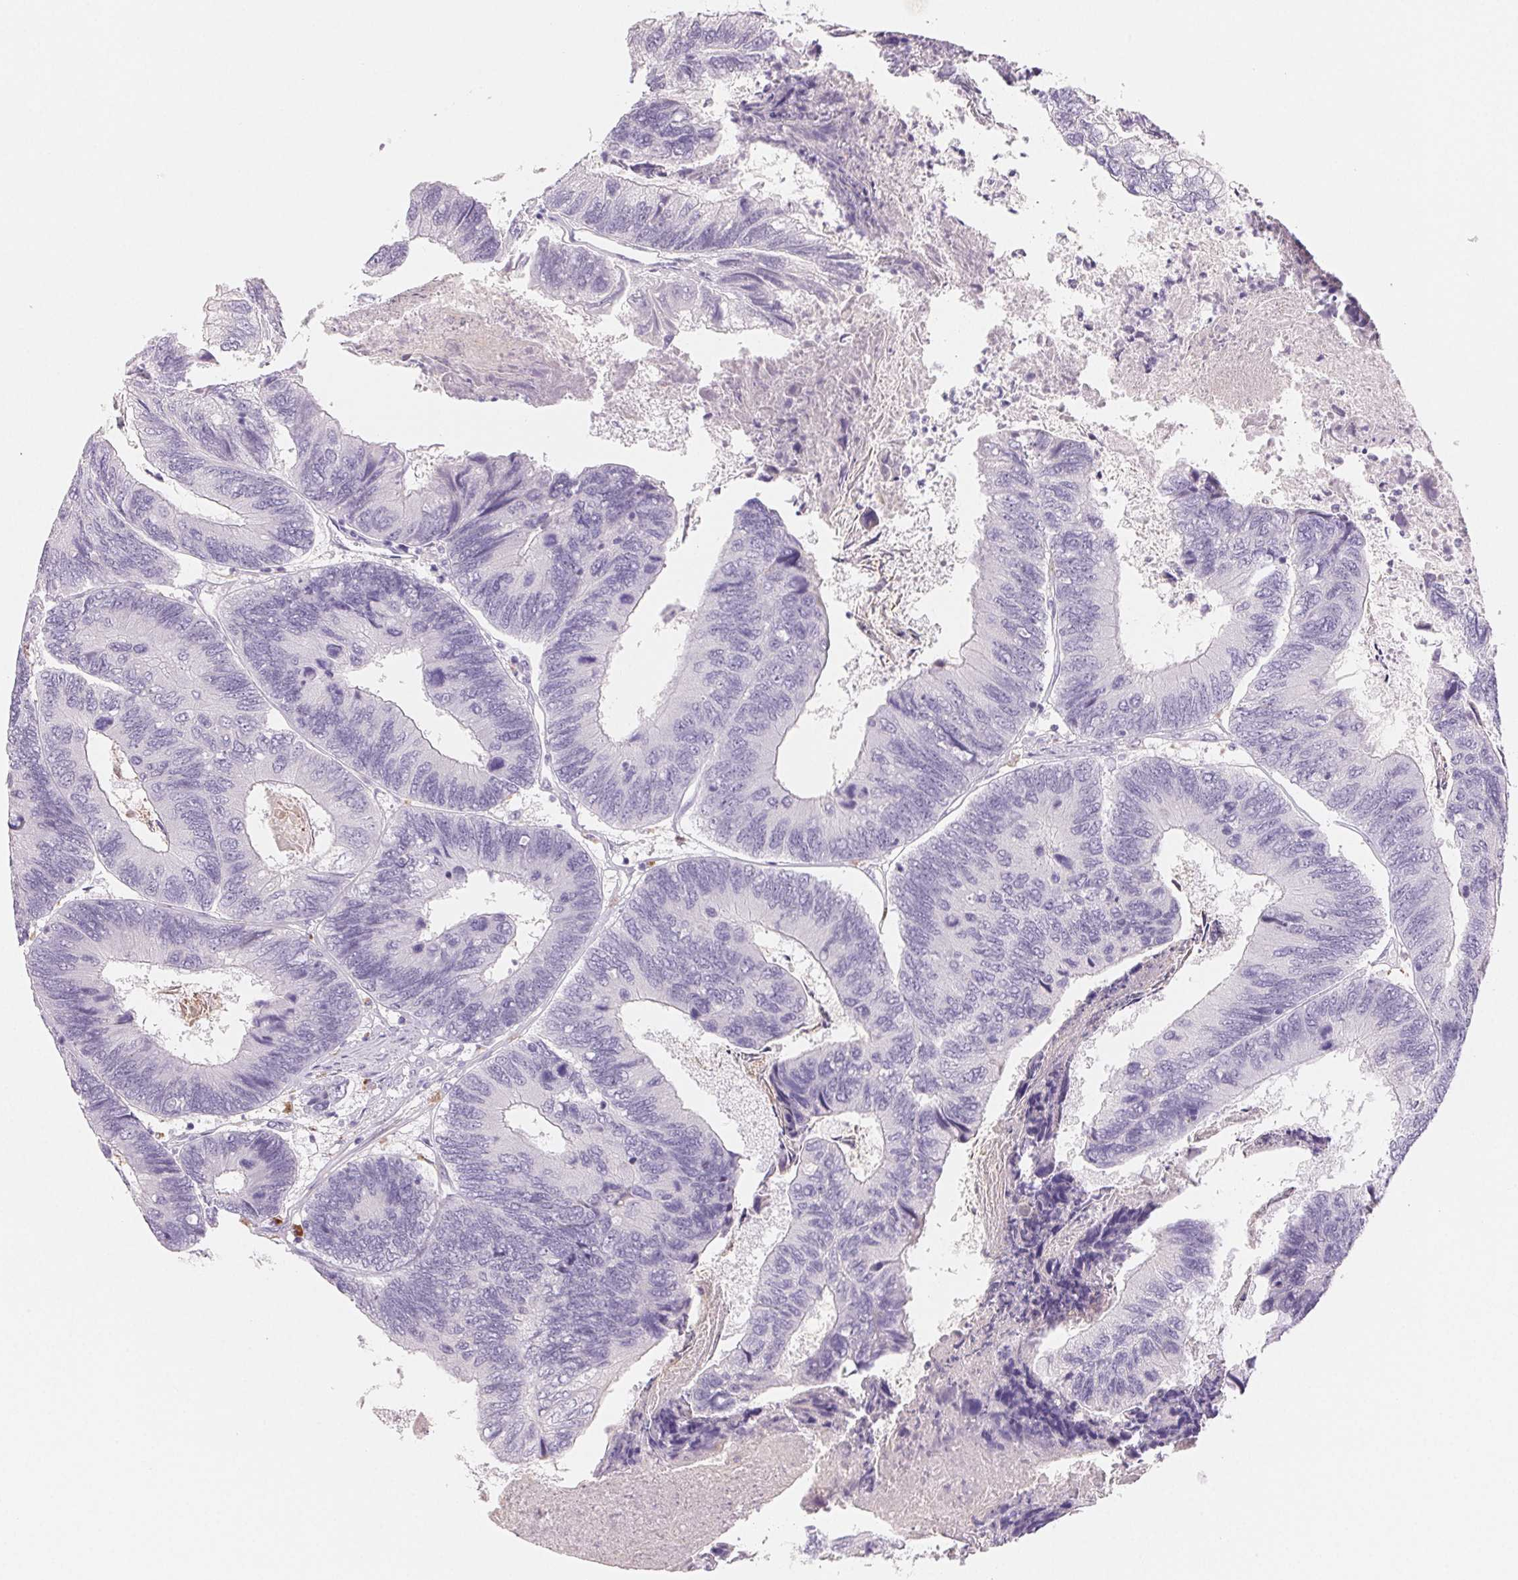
{"staining": {"intensity": "negative", "quantity": "none", "location": "none"}, "tissue": "colorectal cancer", "cell_type": "Tumor cells", "image_type": "cancer", "snomed": [{"axis": "morphology", "description": "Adenocarcinoma, NOS"}, {"axis": "topography", "description": "Colon"}], "caption": "Protein analysis of colorectal cancer (adenocarcinoma) exhibits no significant positivity in tumor cells.", "gene": "BPIFB2", "patient": {"sex": "female", "age": 67}}